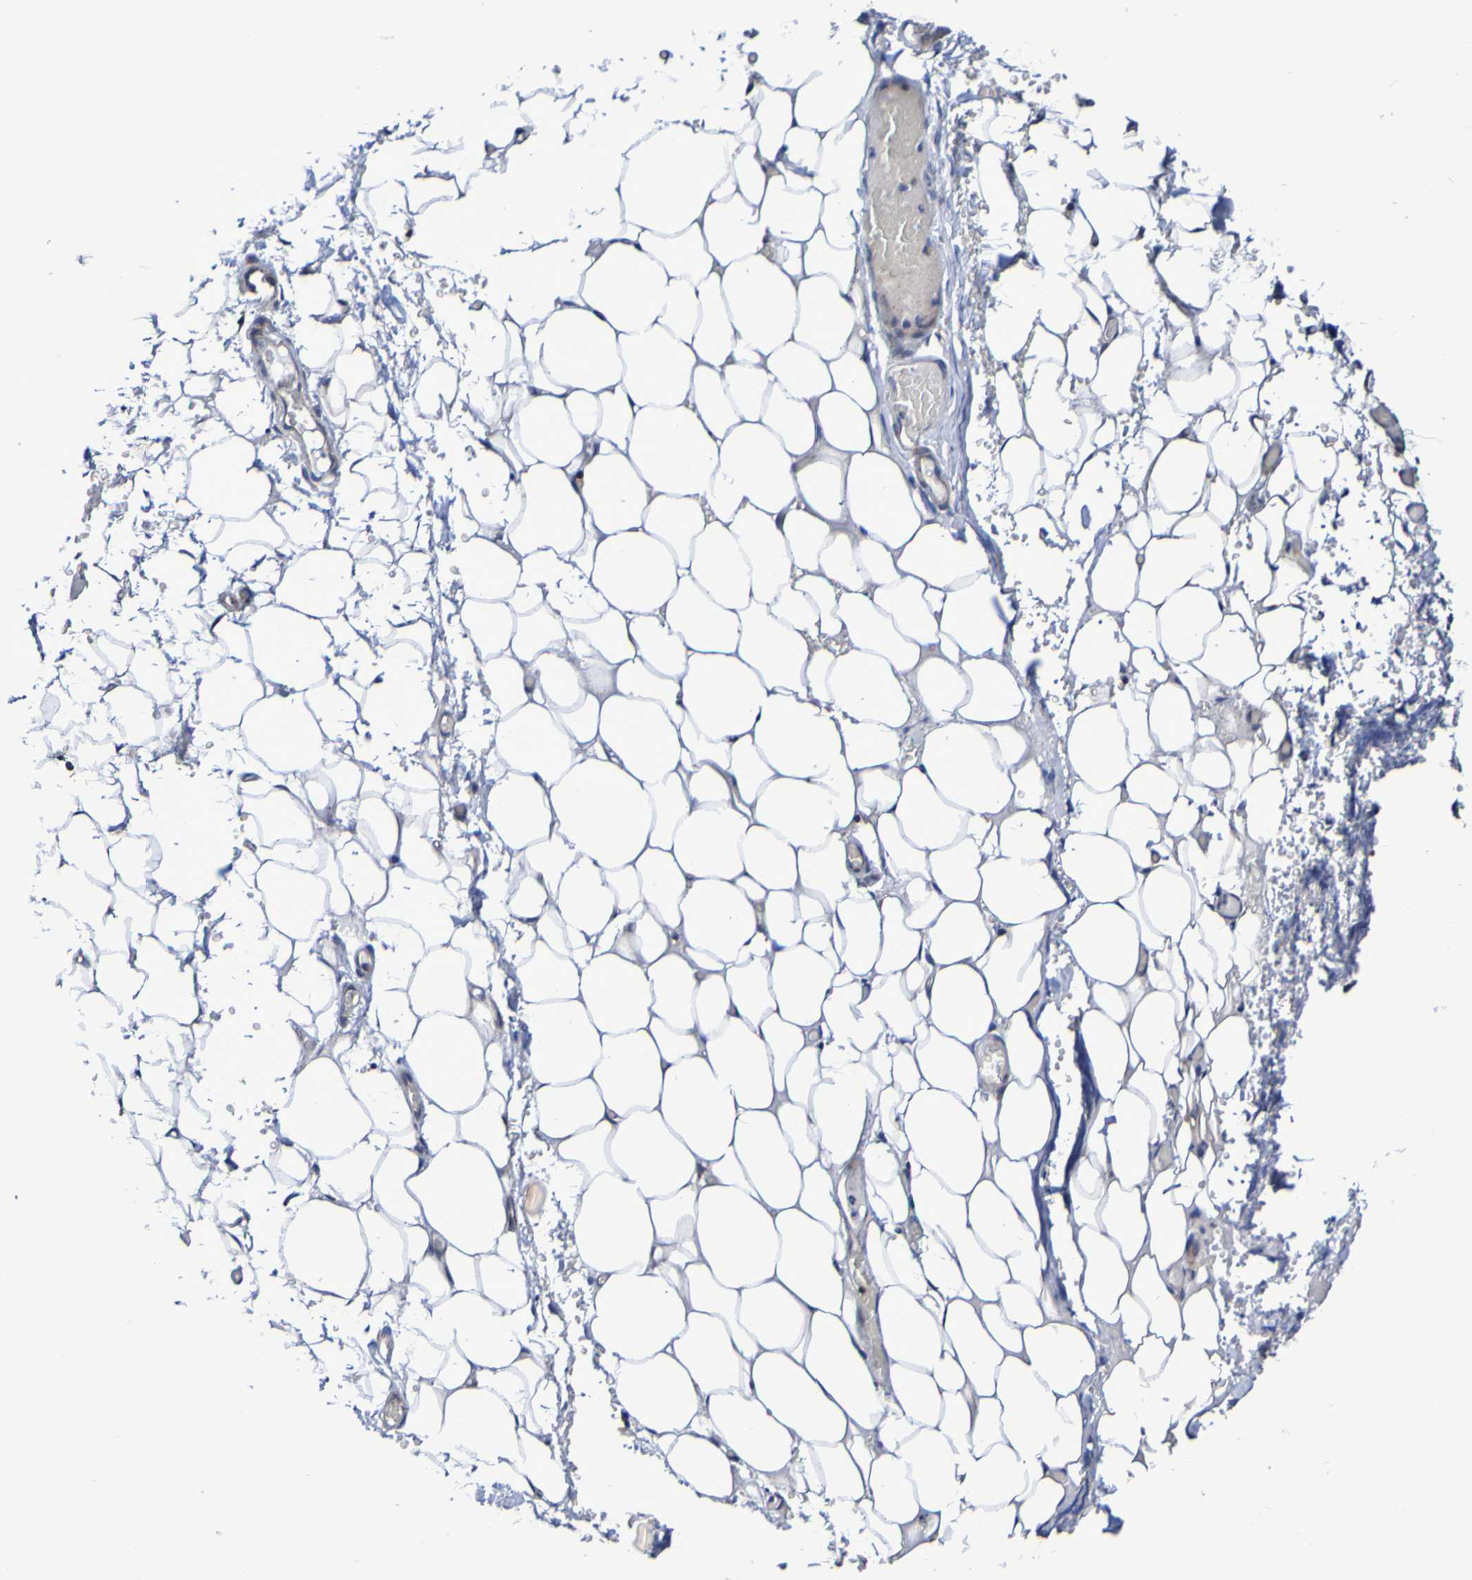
{"staining": {"intensity": "negative", "quantity": "none", "location": "none"}, "tissue": "adipose tissue", "cell_type": "Adipocytes", "image_type": "normal", "snomed": [{"axis": "morphology", "description": "Normal tissue, NOS"}, {"axis": "morphology", "description": "Adenocarcinoma, NOS"}, {"axis": "topography", "description": "Esophagus"}], "caption": "The image demonstrates no significant positivity in adipocytes of adipose tissue.", "gene": "GJB1", "patient": {"sex": "male", "age": 62}}